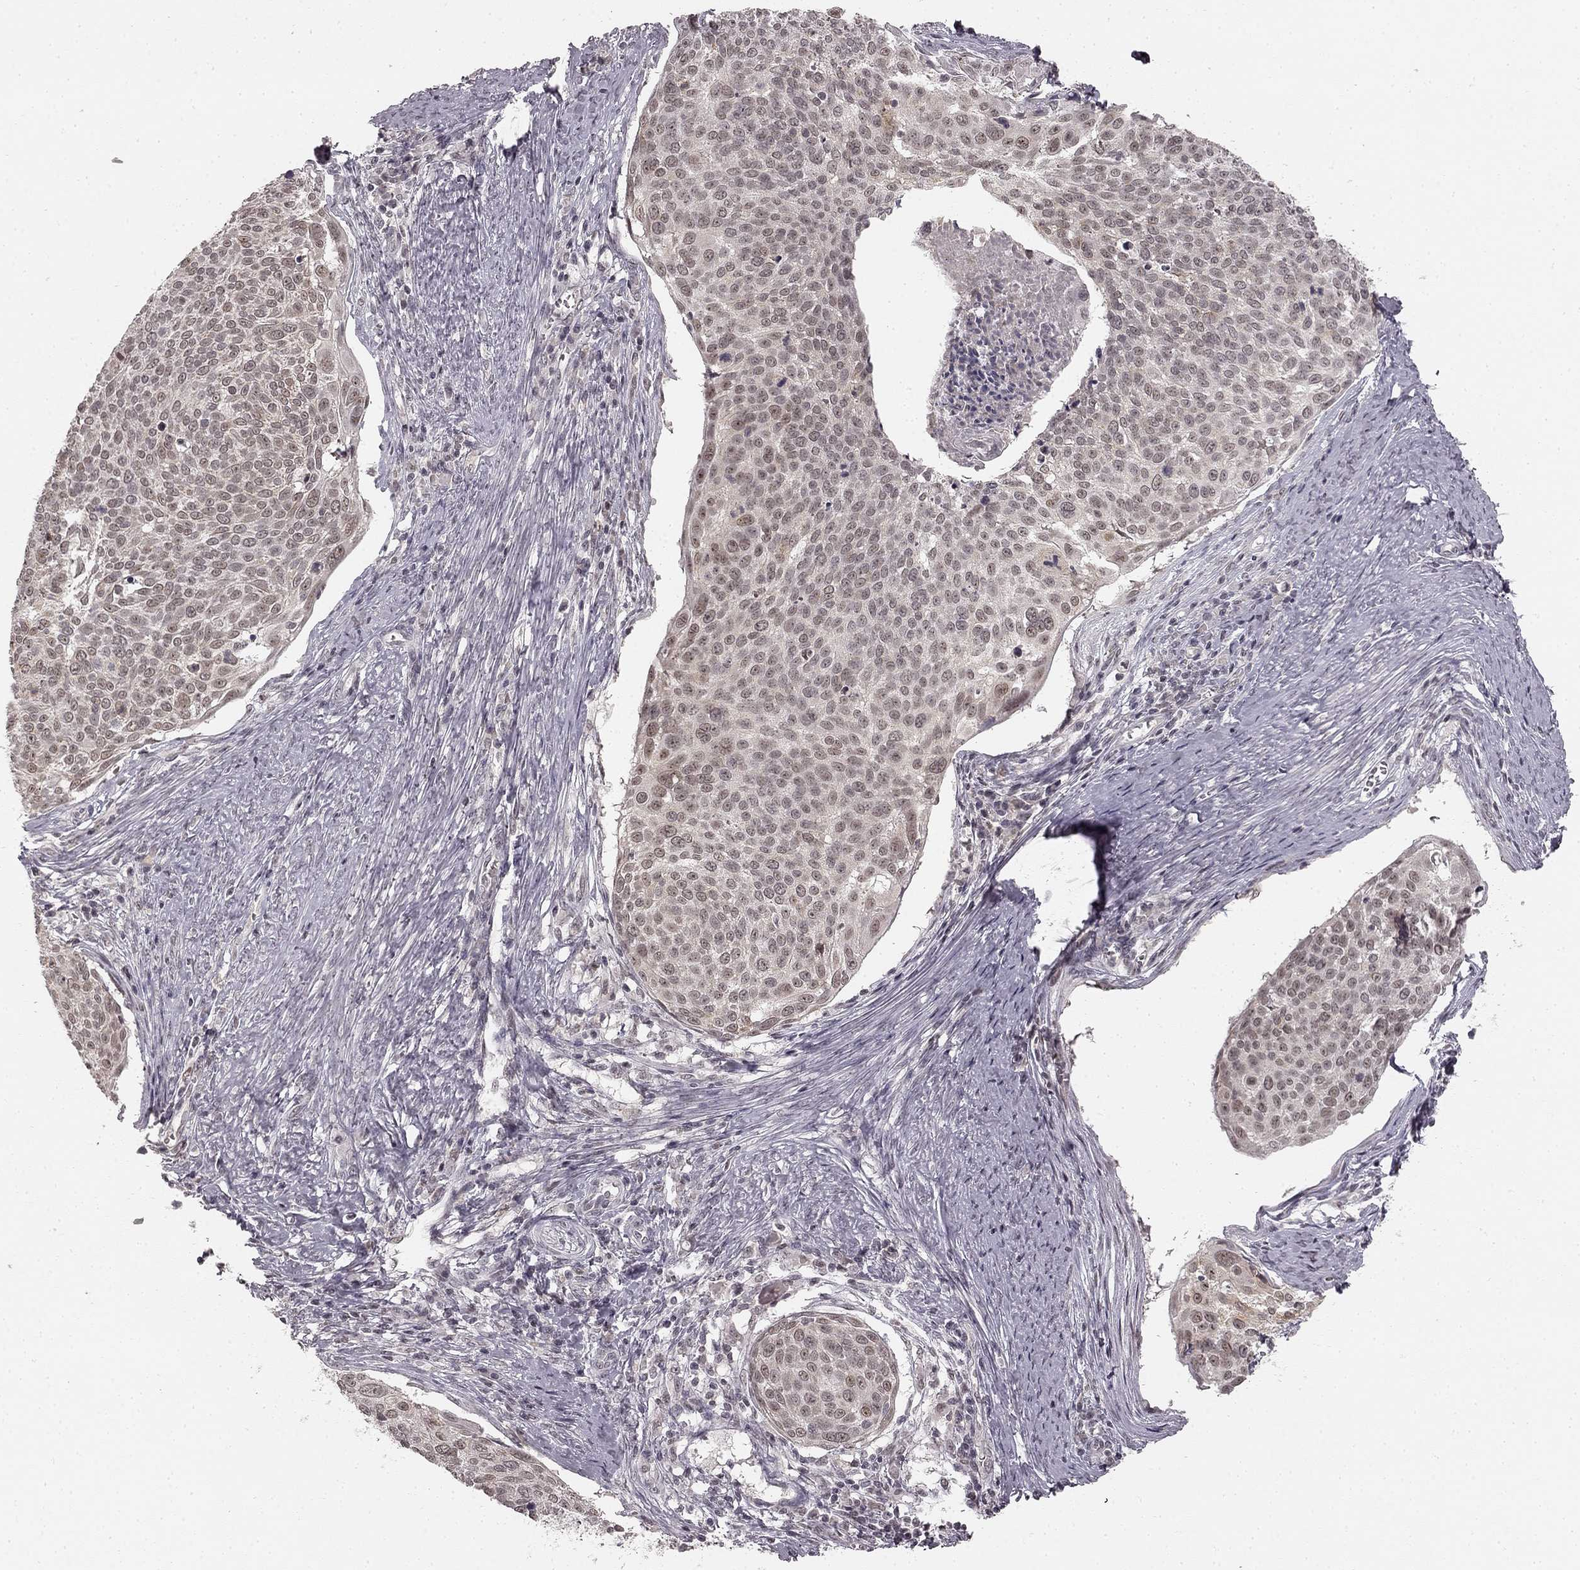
{"staining": {"intensity": "weak", "quantity": "25%-75%", "location": "nuclear"}, "tissue": "cervical cancer", "cell_type": "Tumor cells", "image_type": "cancer", "snomed": [{"axis": "morphology", "description": "Squamous cell carcinoma, NOS"}, {"axis": "topography", "description": "Cervix"}], "caption": "Immunohistochemistry staining of cervical cancer (squamous cell carcinoma), which demonstrates low levels of weak nuclear positivity in about 25%-75% of tumor cells indicating weak nuclear protein staining. The staining was performed using DAB (brown) for protein detection and nuclei were counterstained in hematoxylin (blue).", "gene": "HCN4", "patient": {"sex": "female", "age": 39}}